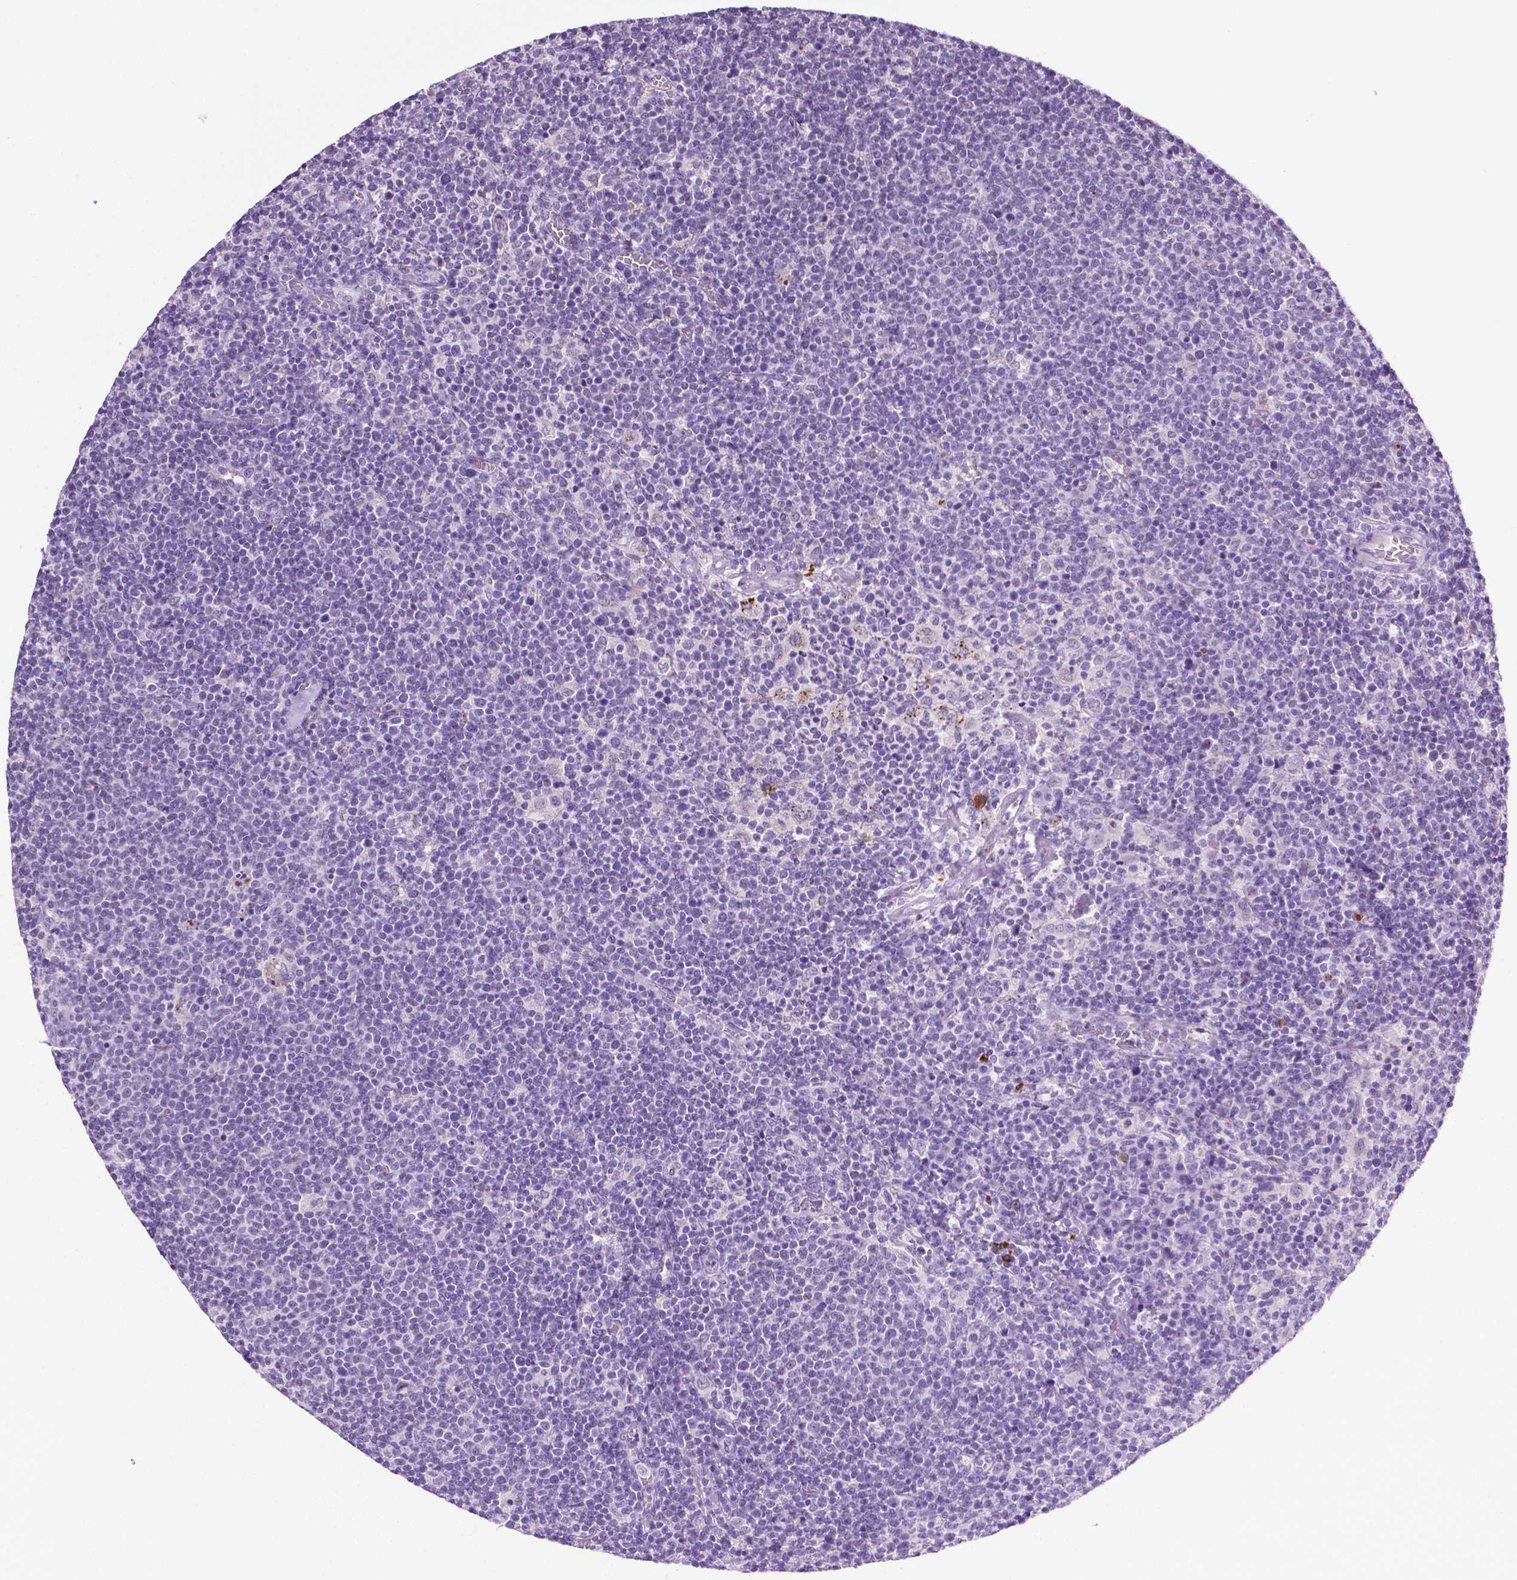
{"staining": {"intensity": "negative", "quantity": "none", "location": "none"}, "tissue": "lymphoma", "cell_type": "Tumor cells", "image_type": "cancer", "snomed": [{"axis": "morphology", "description": "Malignant lymphoma, non-Hodgkin's type, High grade"}, {"axis": "topography", "description": "Lymph node"}], "caption": "Protein analysis of malignant lymphoma, non-Hodgkin's type (high-grade) reveals no significant positivity in tumor cells.", "gene": "MMP27", "patient": {"sex": "male", "age": 61}}